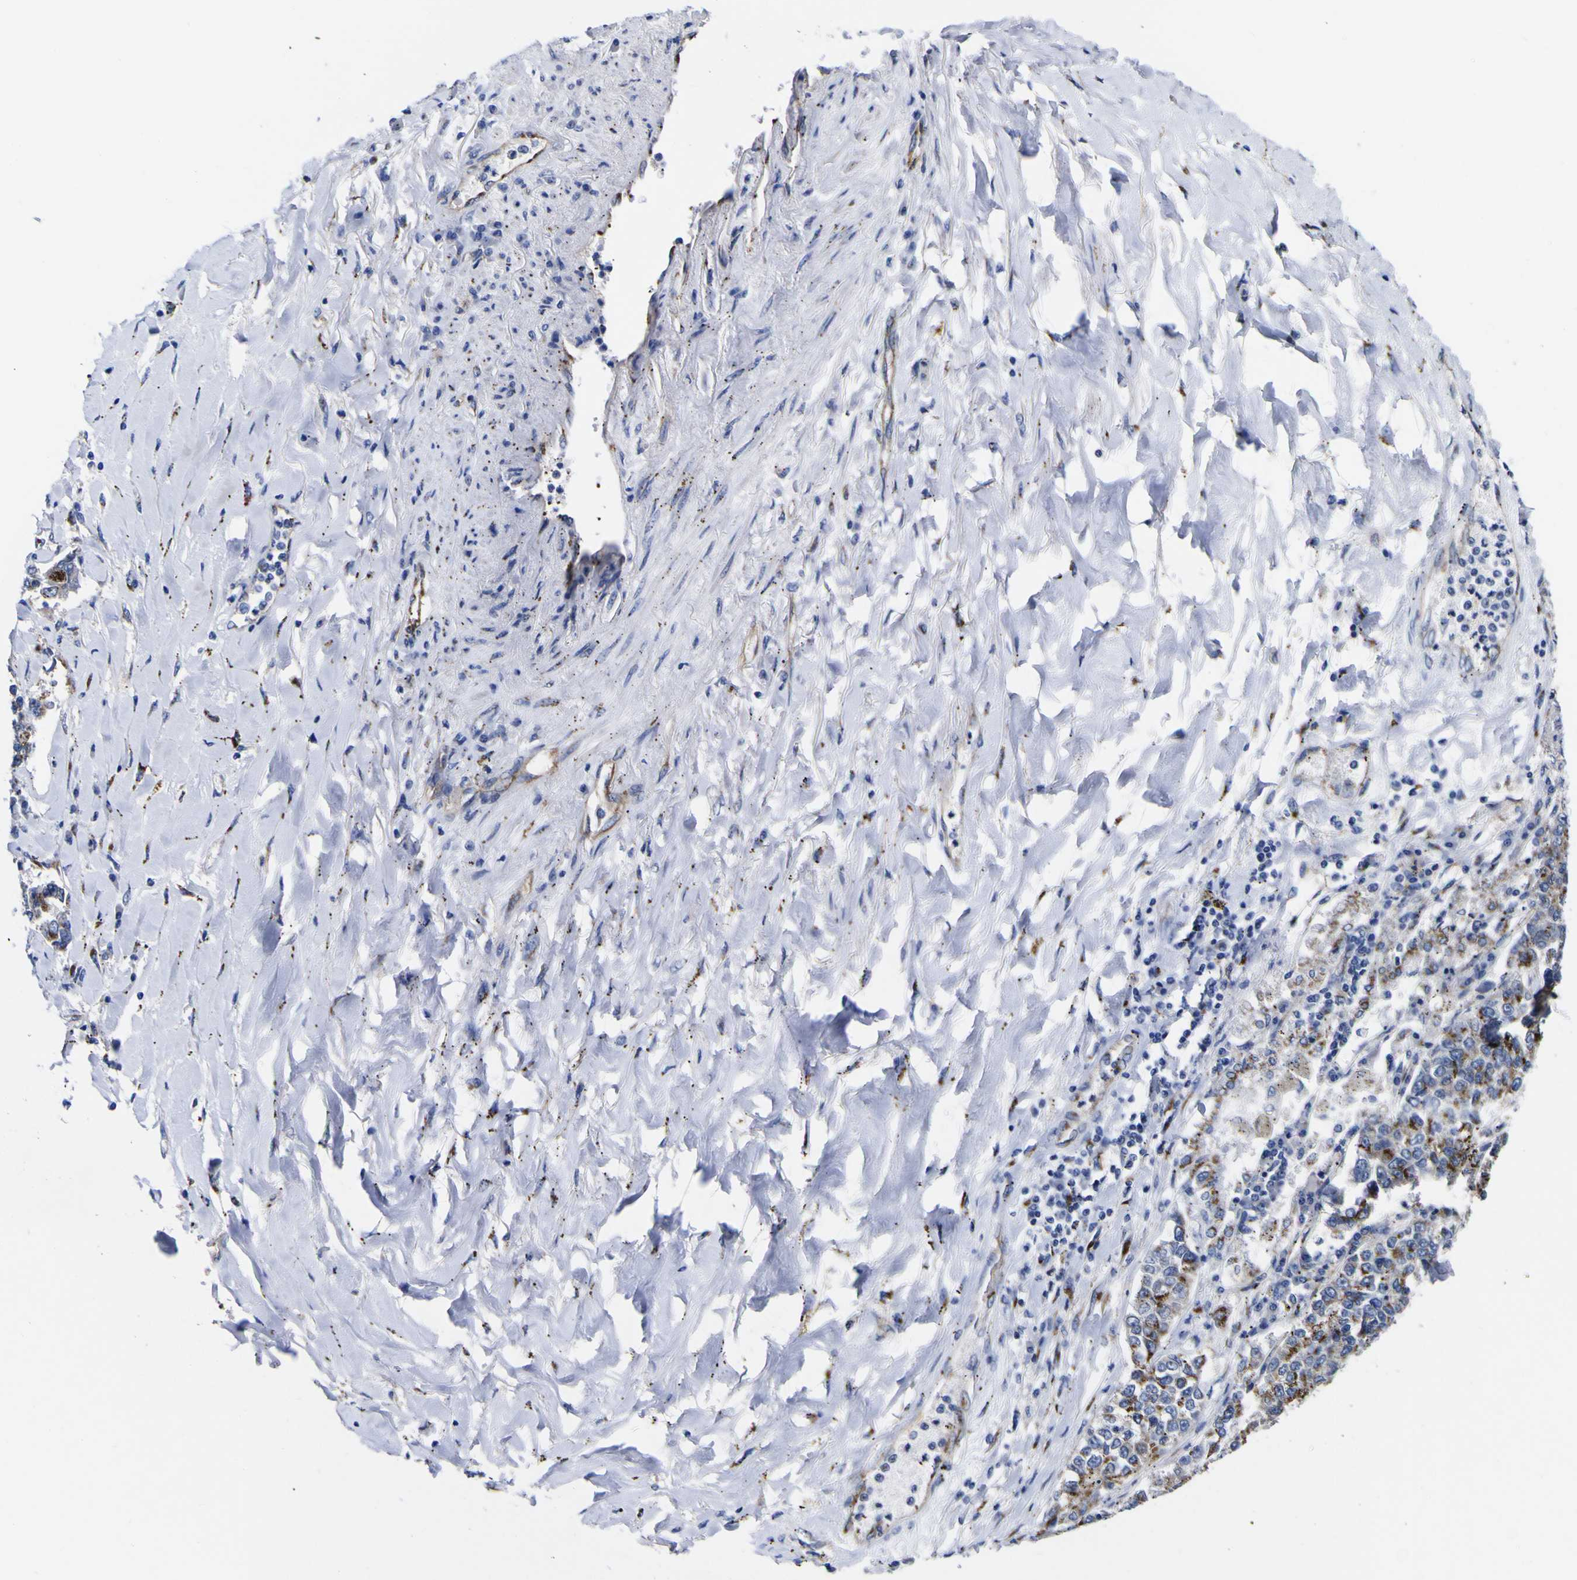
{"staining": {"intensity": "moderate", "quantity": ">75%", "location": "cytoplasmic/membranous"}, "tissue": "lung cancer", "cell_type": "Tumor cells", "image_type": "cancer", "snomed": [{"axis": "morphology", "description": "Adenocarcinoma, NOS"}, {"axis": "topography", "description": "Lung"}], "caption": "This is a histology image of IHC staining of lung adenocarcinoma, which shows moderate staining in the cytoplasmic/membranous of tumor cells.", "gene": "GOLM1", "patient": {"sex": "male", "age": 49}}